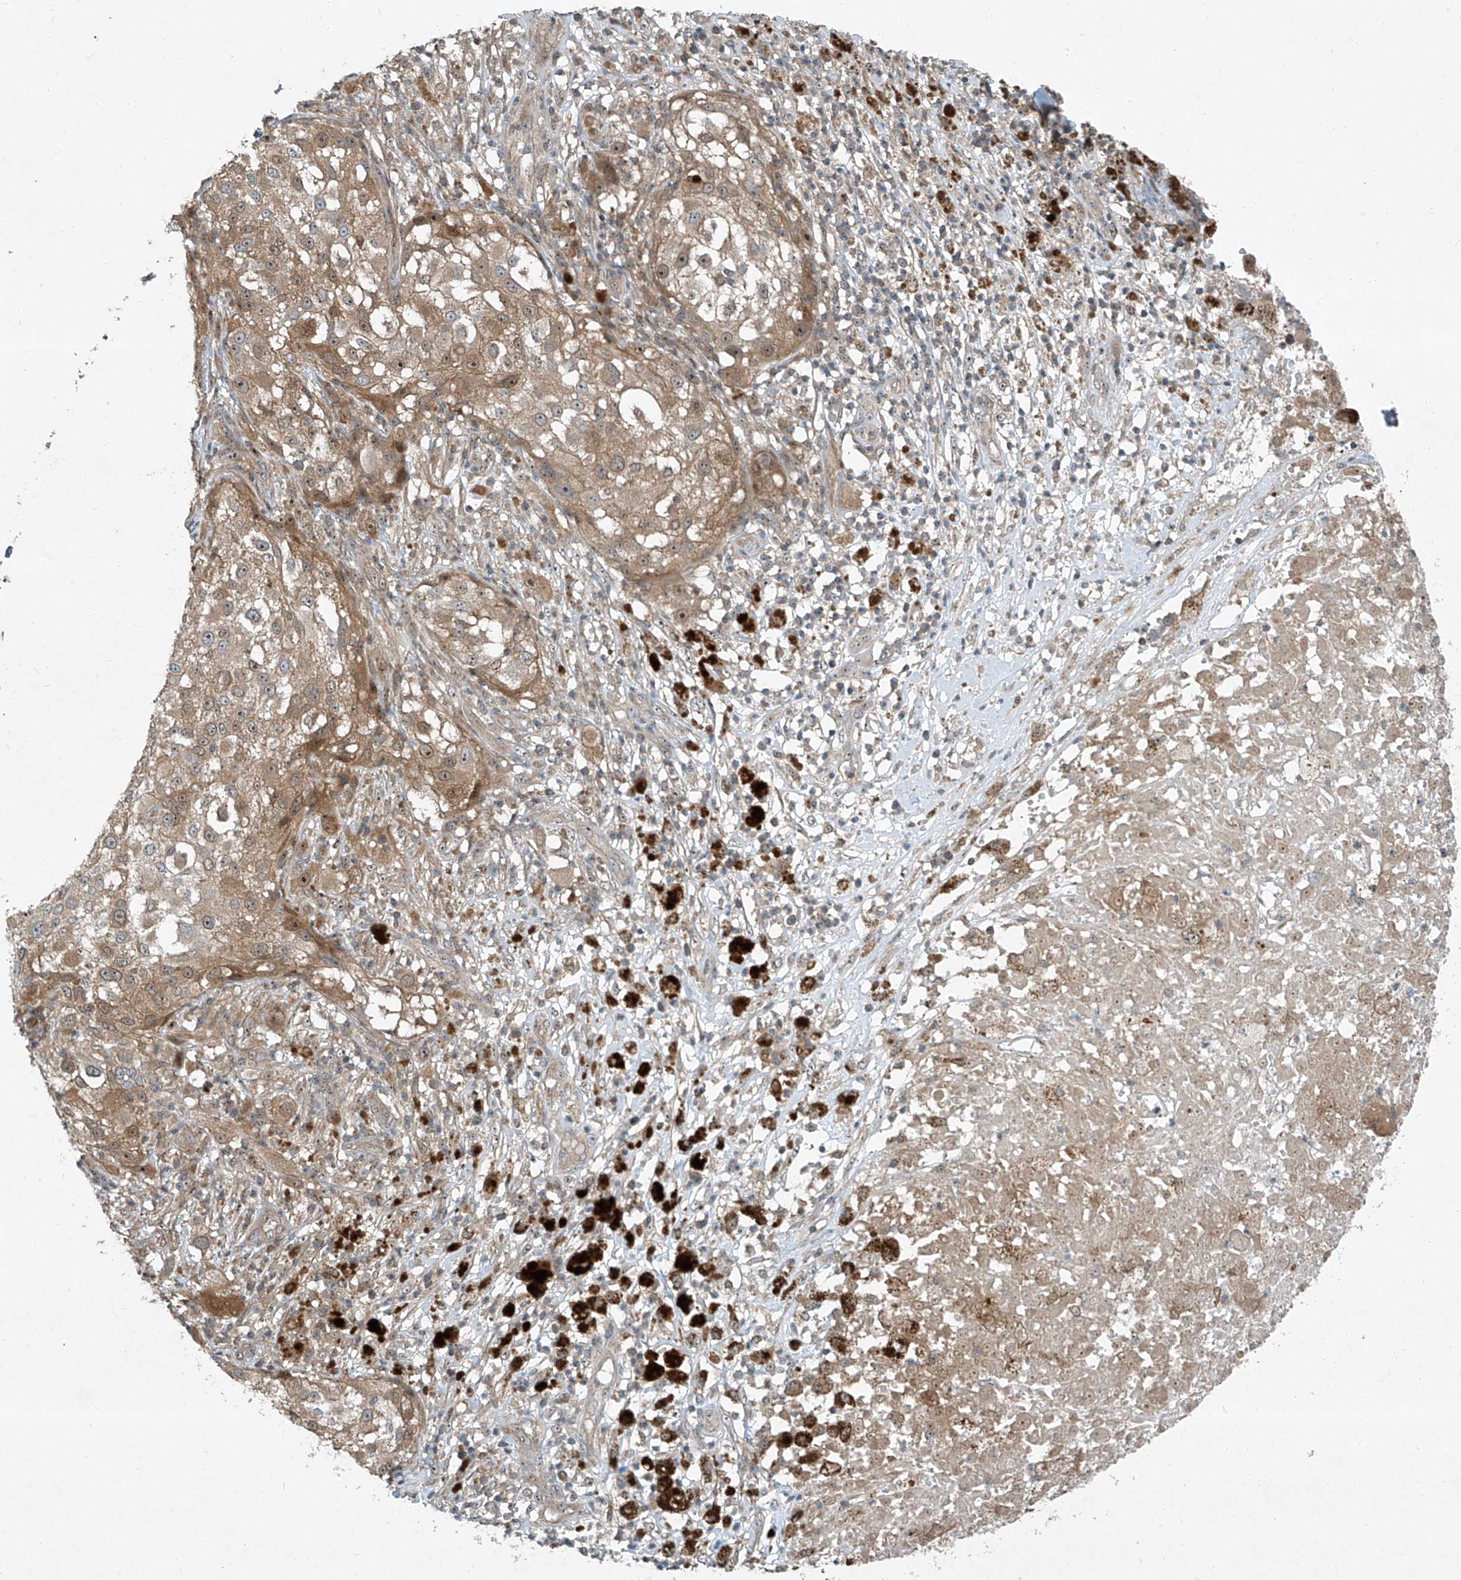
{"staining": {"intensity": "moderate", "quantity": ">75%", "location": "cytoplasmic/membranous,nuclear"}, "tissue": "melanoma", "cell_type": "Tumor cells", "image_type": "cancer", "snomed": [{"axis": "morphology", "description": "Necrosis, NOS"}, {"axis": "morphology", "description": "Malignant melanoma, NOS"}, {"axis": "topography", "description": "Skin"}], "caption": "An image of malignant melanoma stained for a protein exhibits moderate cytoplasmic/membranous and nuclear brown staining in tumor cells. (IHC, brightfield microscopy, high magnification).", "gene": "PPCS", "patient": {"sex": "female", "age": 87}}